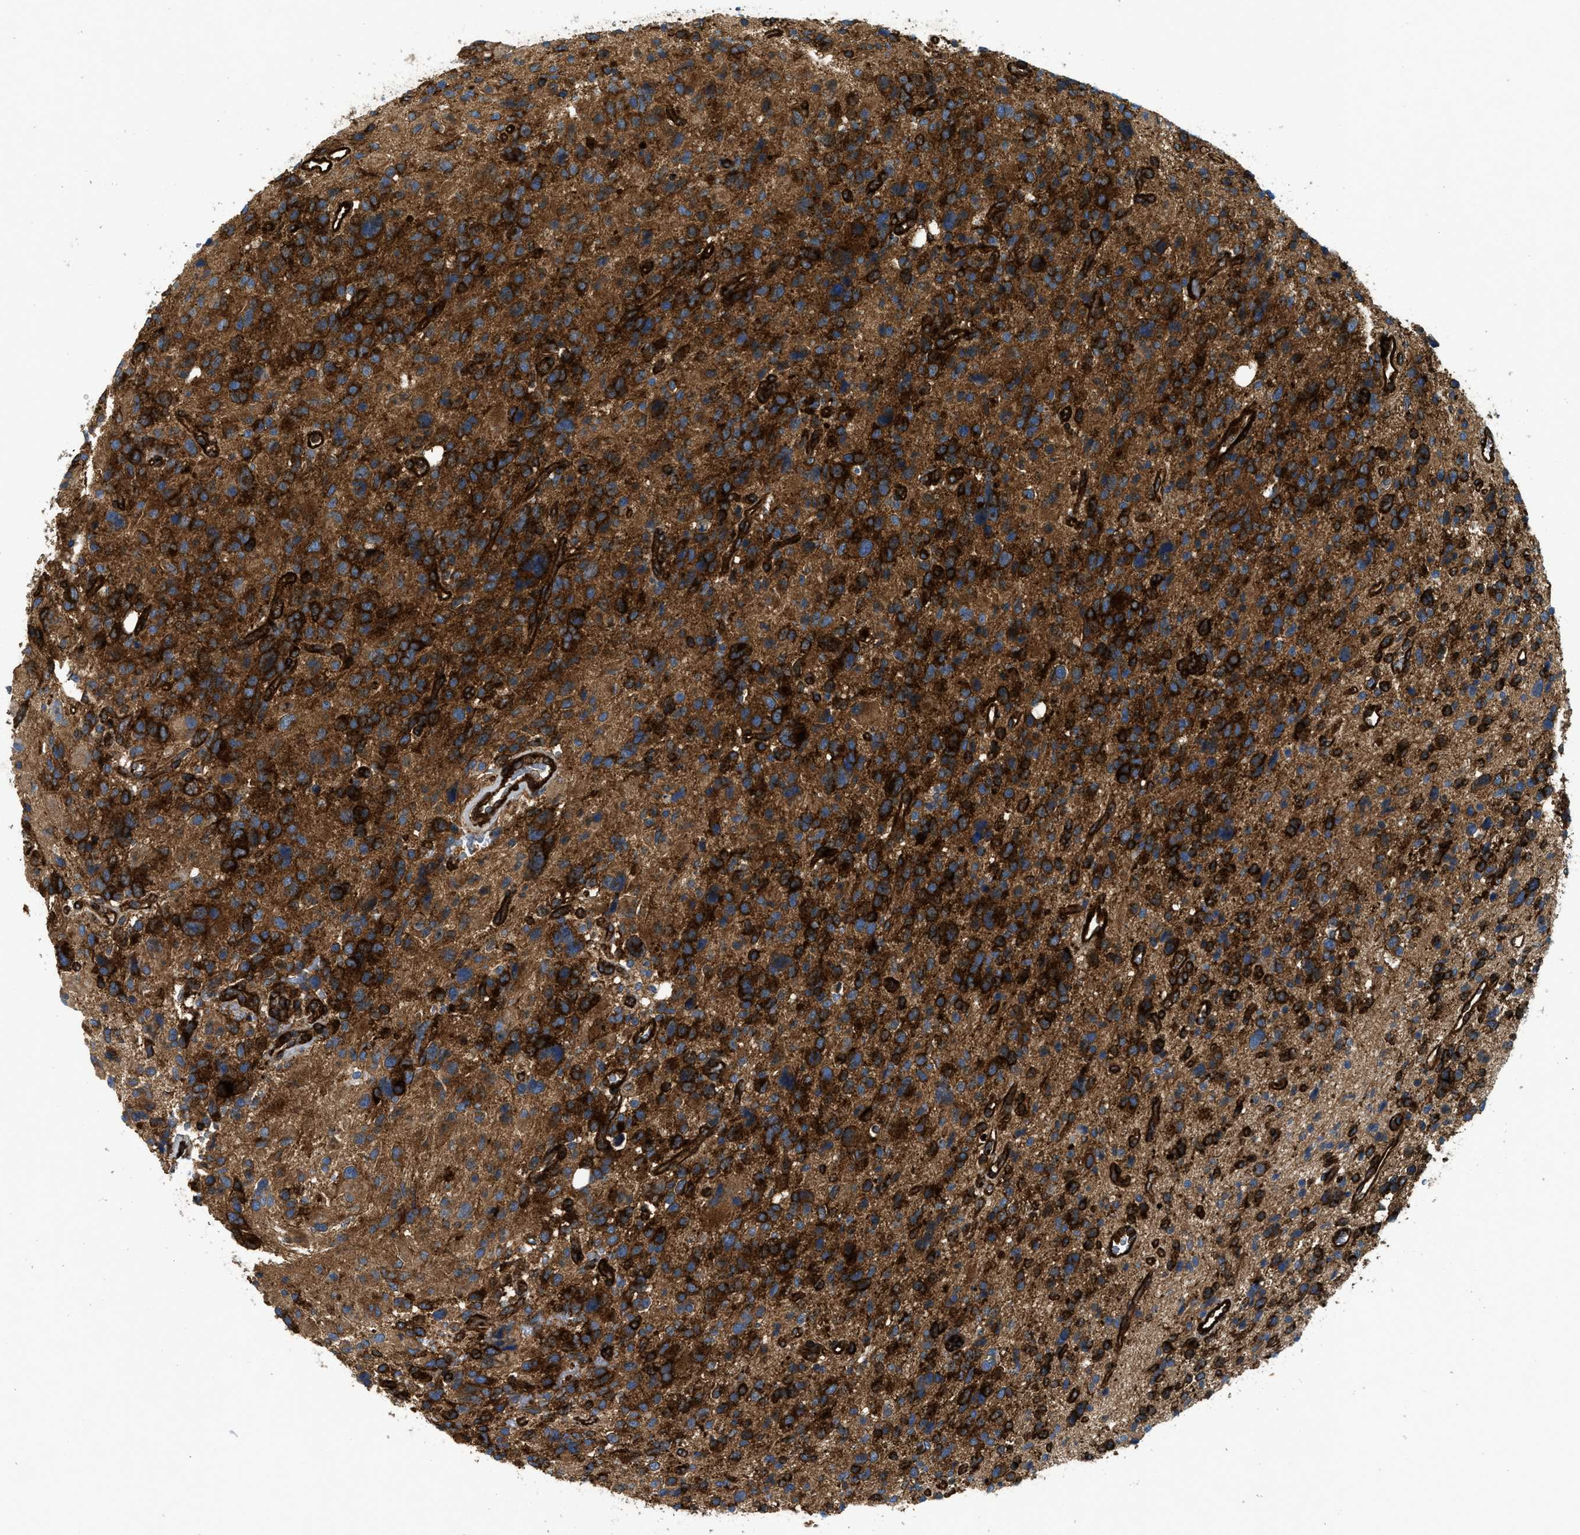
{"staining": {"intensity": "strong", "quantity": ">75%", "location": "cytoplasmic/membranous"}, "tissue": "glioma", "cell_type": "Tumor cells", "image_type": "cancer", "snomed": [{"axis": "morphology", "description": "Glioma, malignant, High grade"}, {"axis": "topography", "description": "Brain"}], "caption": "DAB (3,3'-diaminobenzidine) immunohistochemical staining of high-grade glioma (malignant) displays strong cytoplasmic/membranous protein staining in about >75% of tumor cells. (DAB IHC with brightfield microscopy, high magnification).", "gene": "HIP1", "patient": {"sex": "male", "age": 48}}